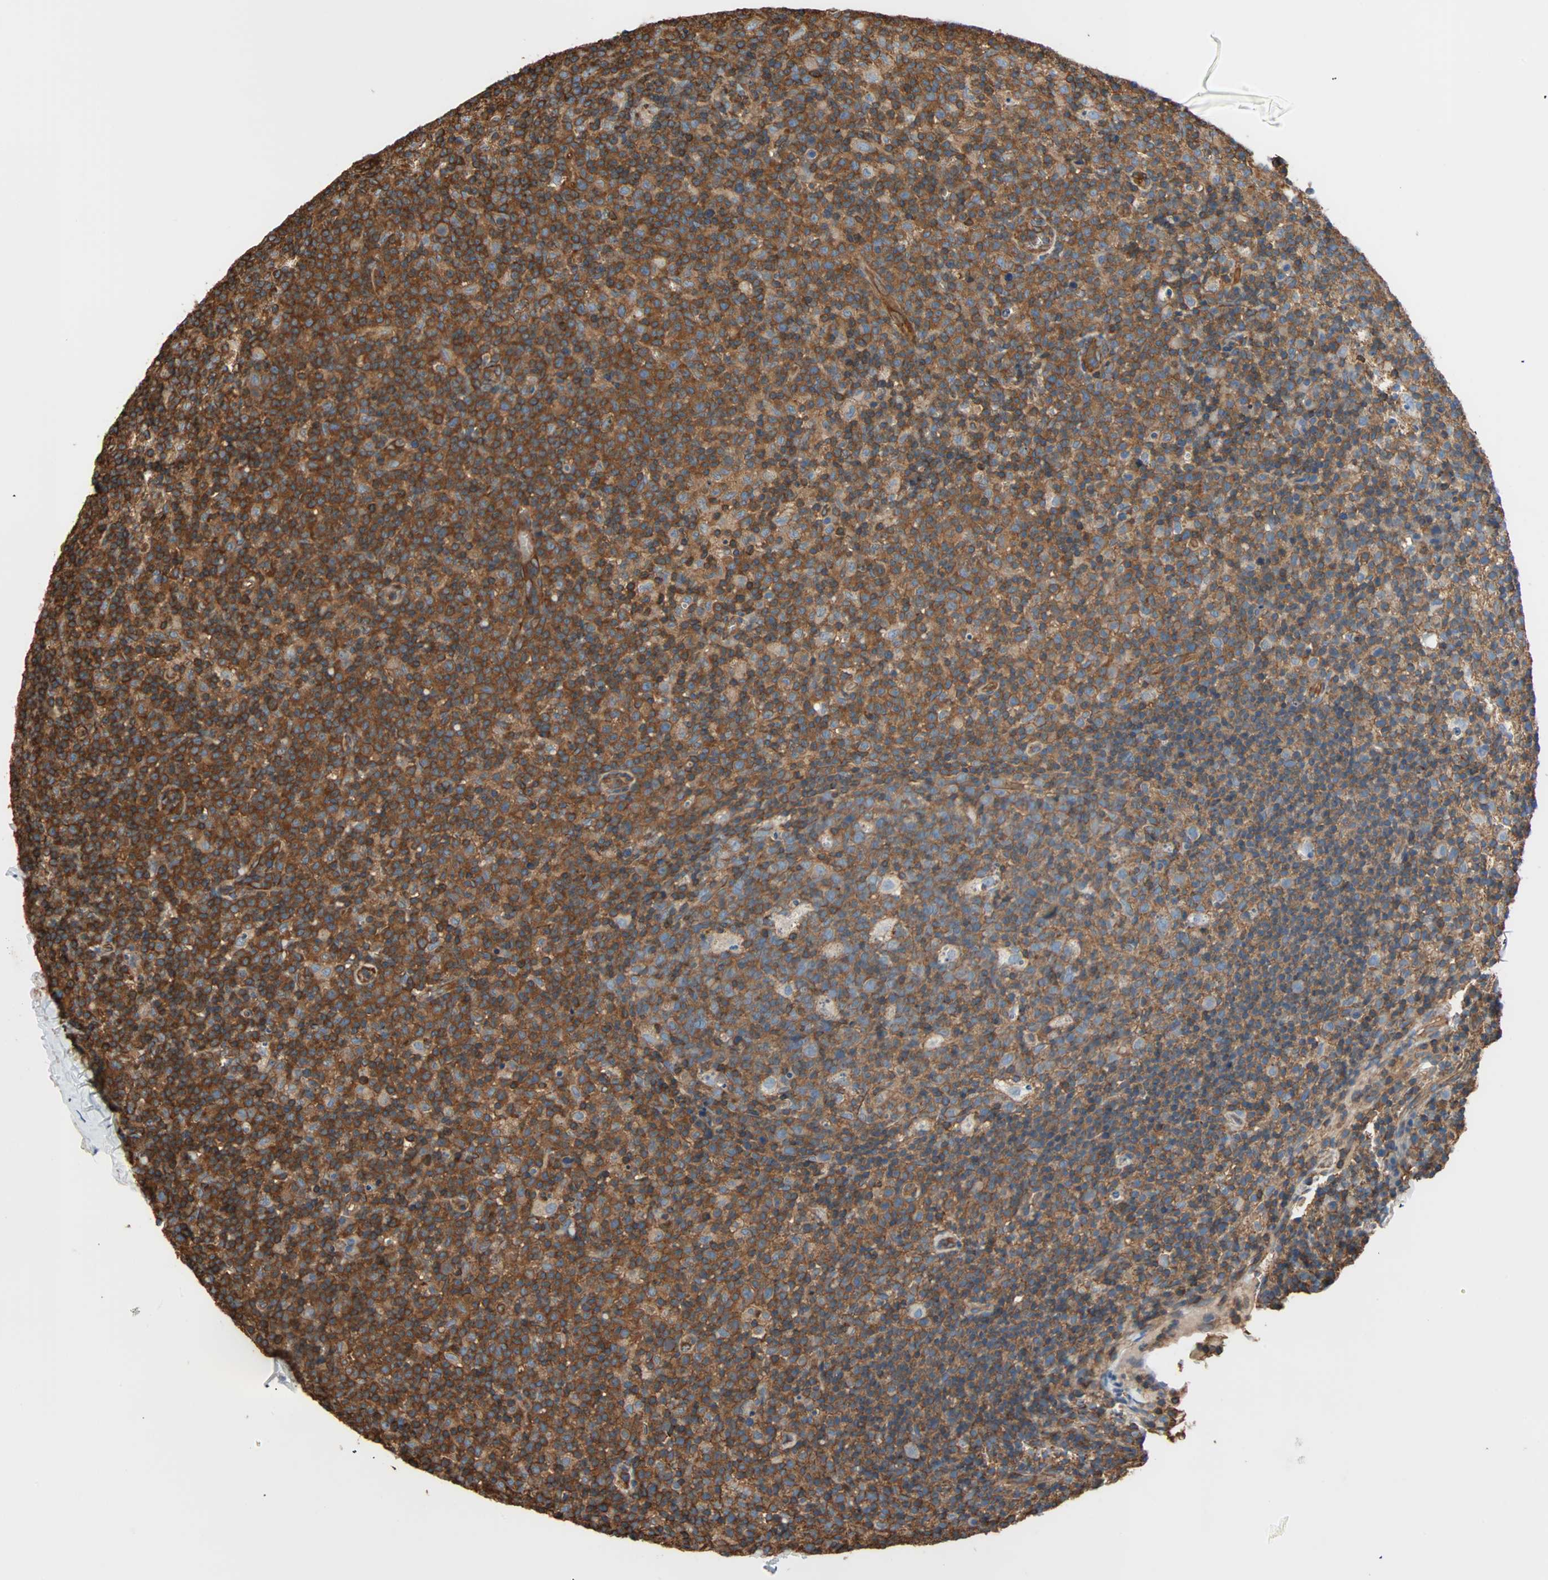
{"staining": {"intensity": "weak", "quantity": ">75%", "location": "cytoplasmic/membranous"}, "tissue": "lymph node", "cell_type": "Germinal center cells", "image_type": "normal", "snomed": [{"axis": "morphology", "description": "Normal tissue, NOS"}, {"axis": "morphology", "description": "Inflammation, NOS"}, {"axis": "topography", "description": "Lymph node"}], "caption": "This histopathology image reveals normal lymph node stained with immunohistochemistry (IHC) to label a protein in brown. The cytoplasmic/membranous of germinal center cells show weak positivity for the protein. Nuclei are counter-stained blue.", "gene": "GALNT10", "patient": {"sex": "male", "age": 55}}